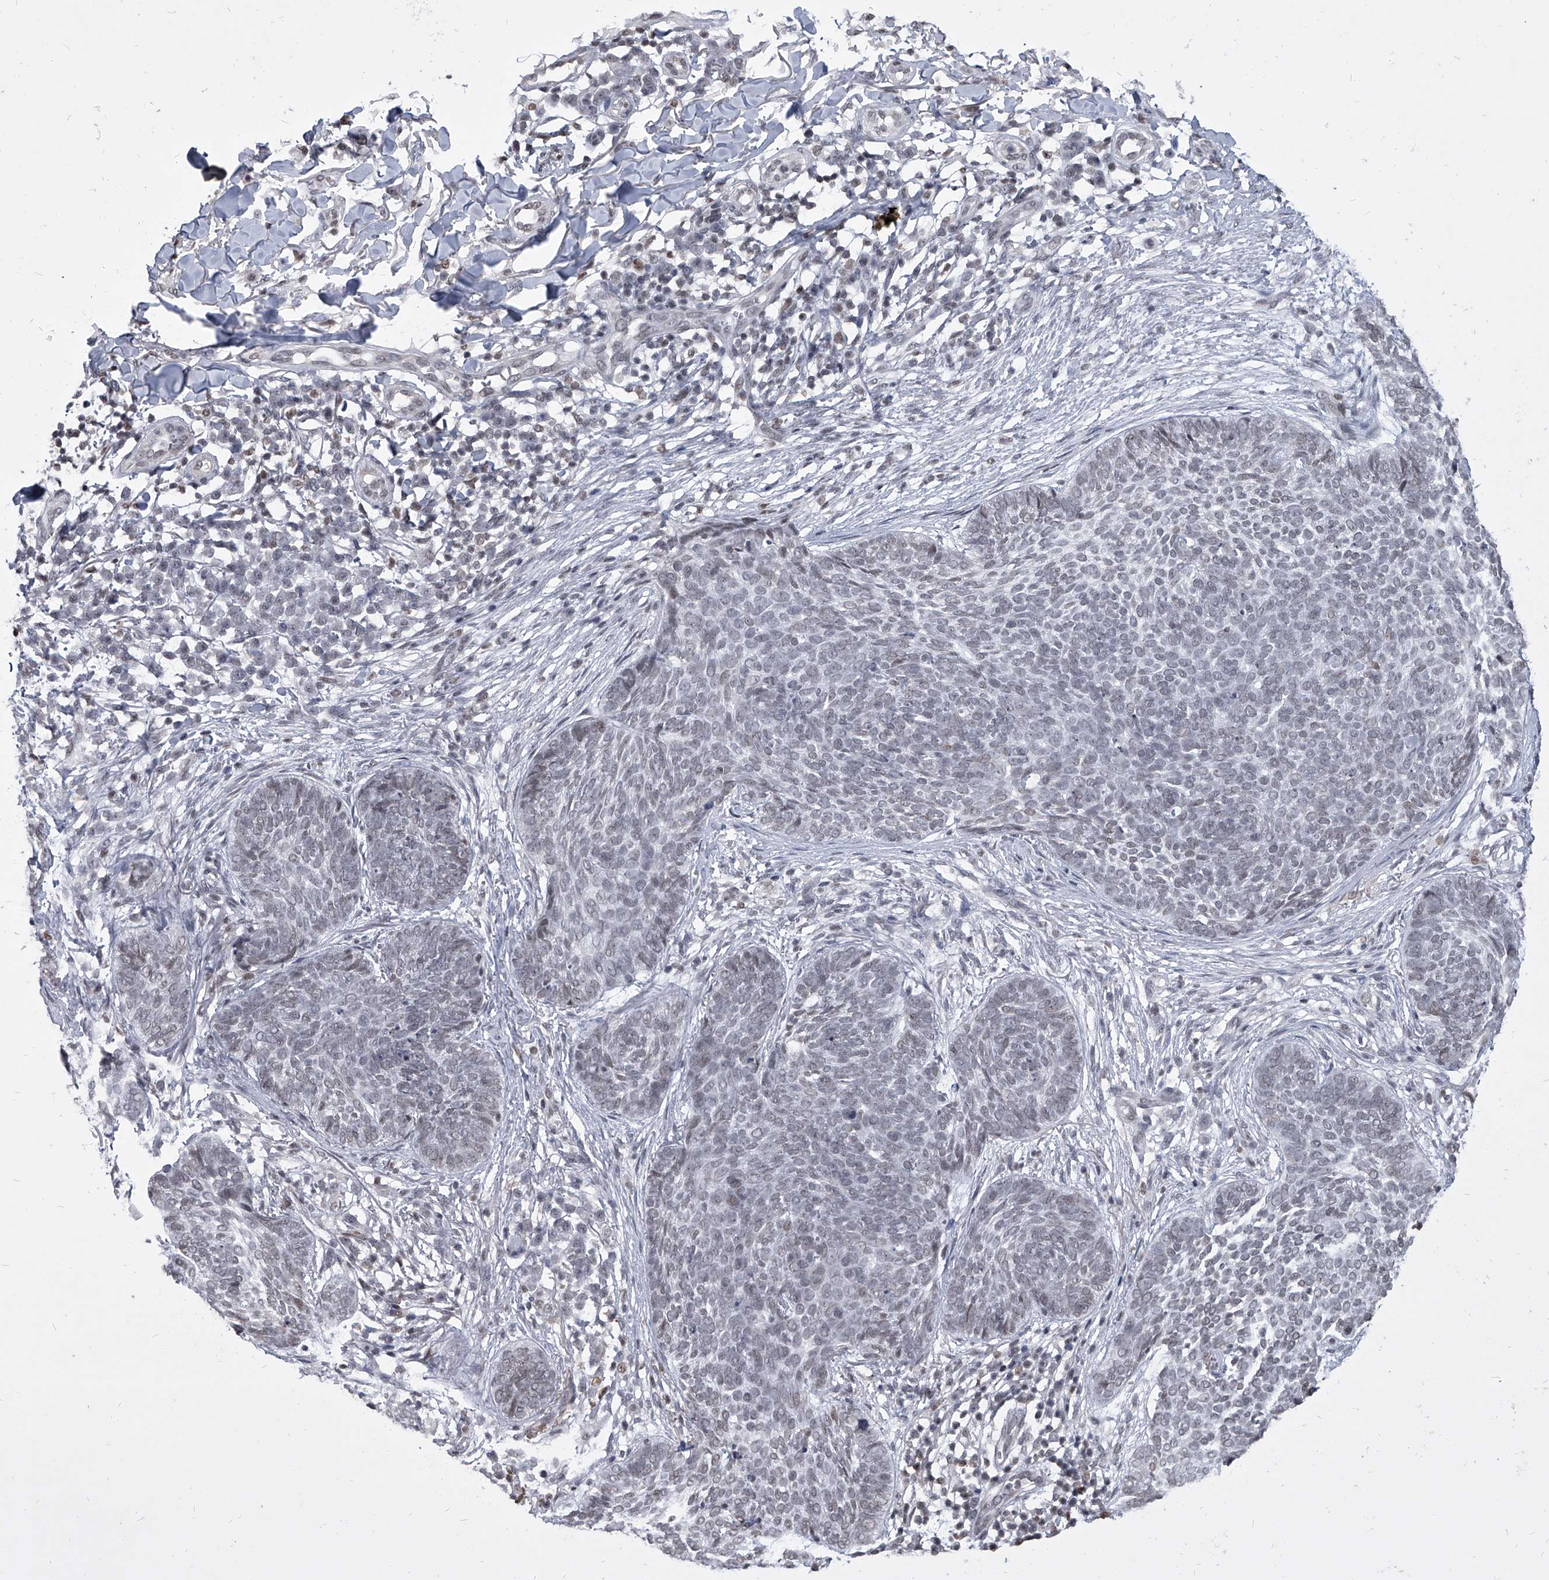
{"staining": {"intensity": "weak", "quantity": "<25%", "location": "nuclear"}, "tissue": "skin cancer", "cell_type": "Tumor cells", "image_type": "cancer", "snomed": [{"axis": "morphology", "description": "Basal cell carcinoma"}, {"axis": "topography", "description": "Skin"}], "caption": "Immunohistochemistry photomicrograph of skin cancer stained for a protein (brown), which exhibits no expression in tumor cells.", "gene": "PPIL4", "patient": {"sex": "female", "age": 64}}